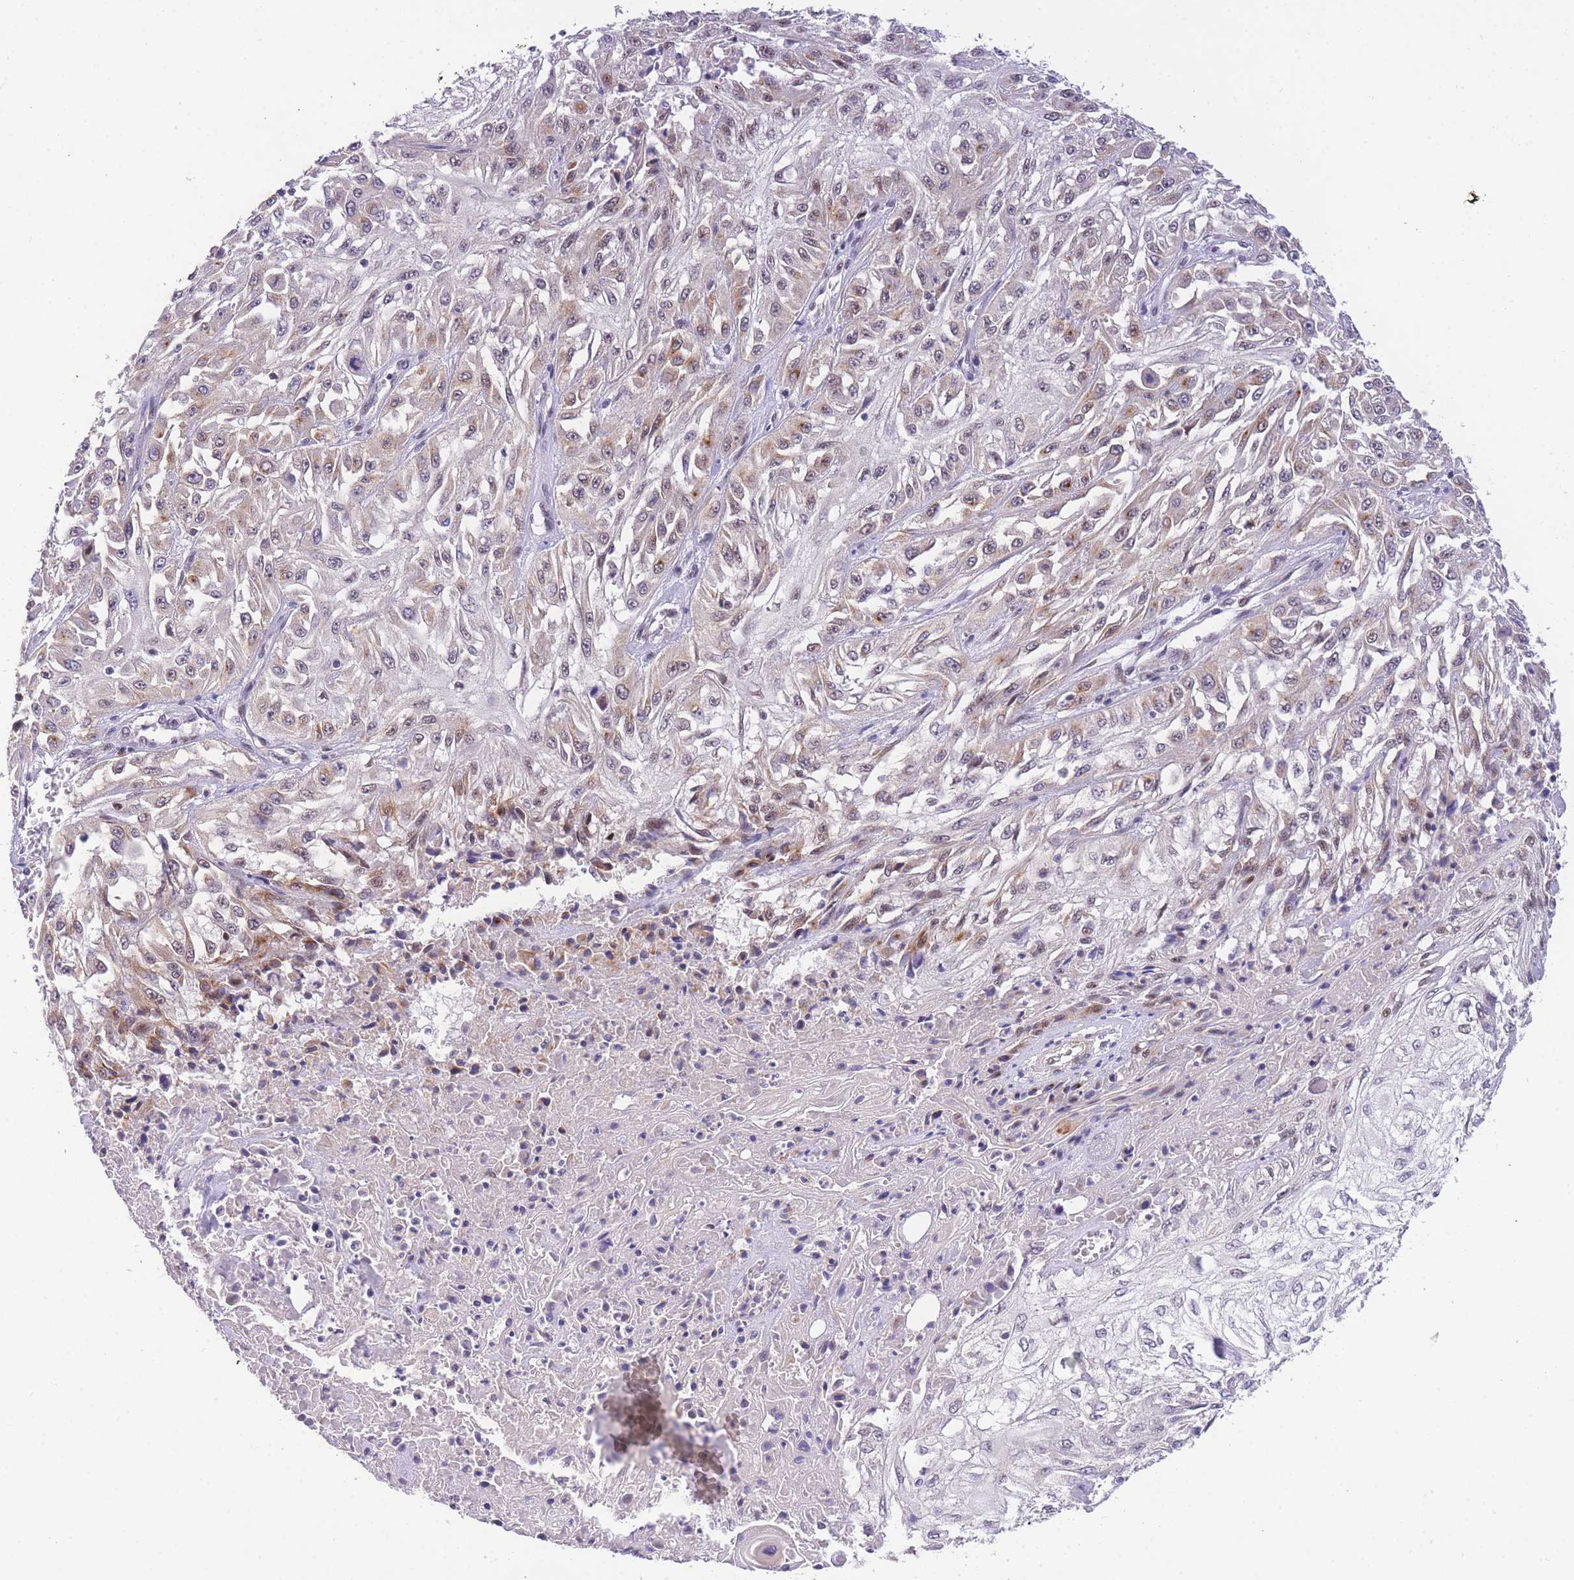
{"staining": {"intensity": "weak", "quantity": "<25%", "location": "cytoplasmic/membranous"}, "tissue": "skin cancer", "cell_type": "Tumor cells", "image_type": "cancer", "snomed": [{"axis": "morphology", "description": "Squamous cell carcinoma, NOS"}, {"axis": "morphology", "description": "Squamous cell carcinoma, metastatic, NOS"}, {"axis": "topography", "description": "Skin"}, {"axis": "topography", "description": "Lymph node"}], "caption": "This is a image of immunohistochemistry (IHC) staining of skin metastatic squamous cell carcinoma, which shows no positivity in tumor cells.", "gene": "SLC35F2", "patient": {"sex": "male", "age": 75}}